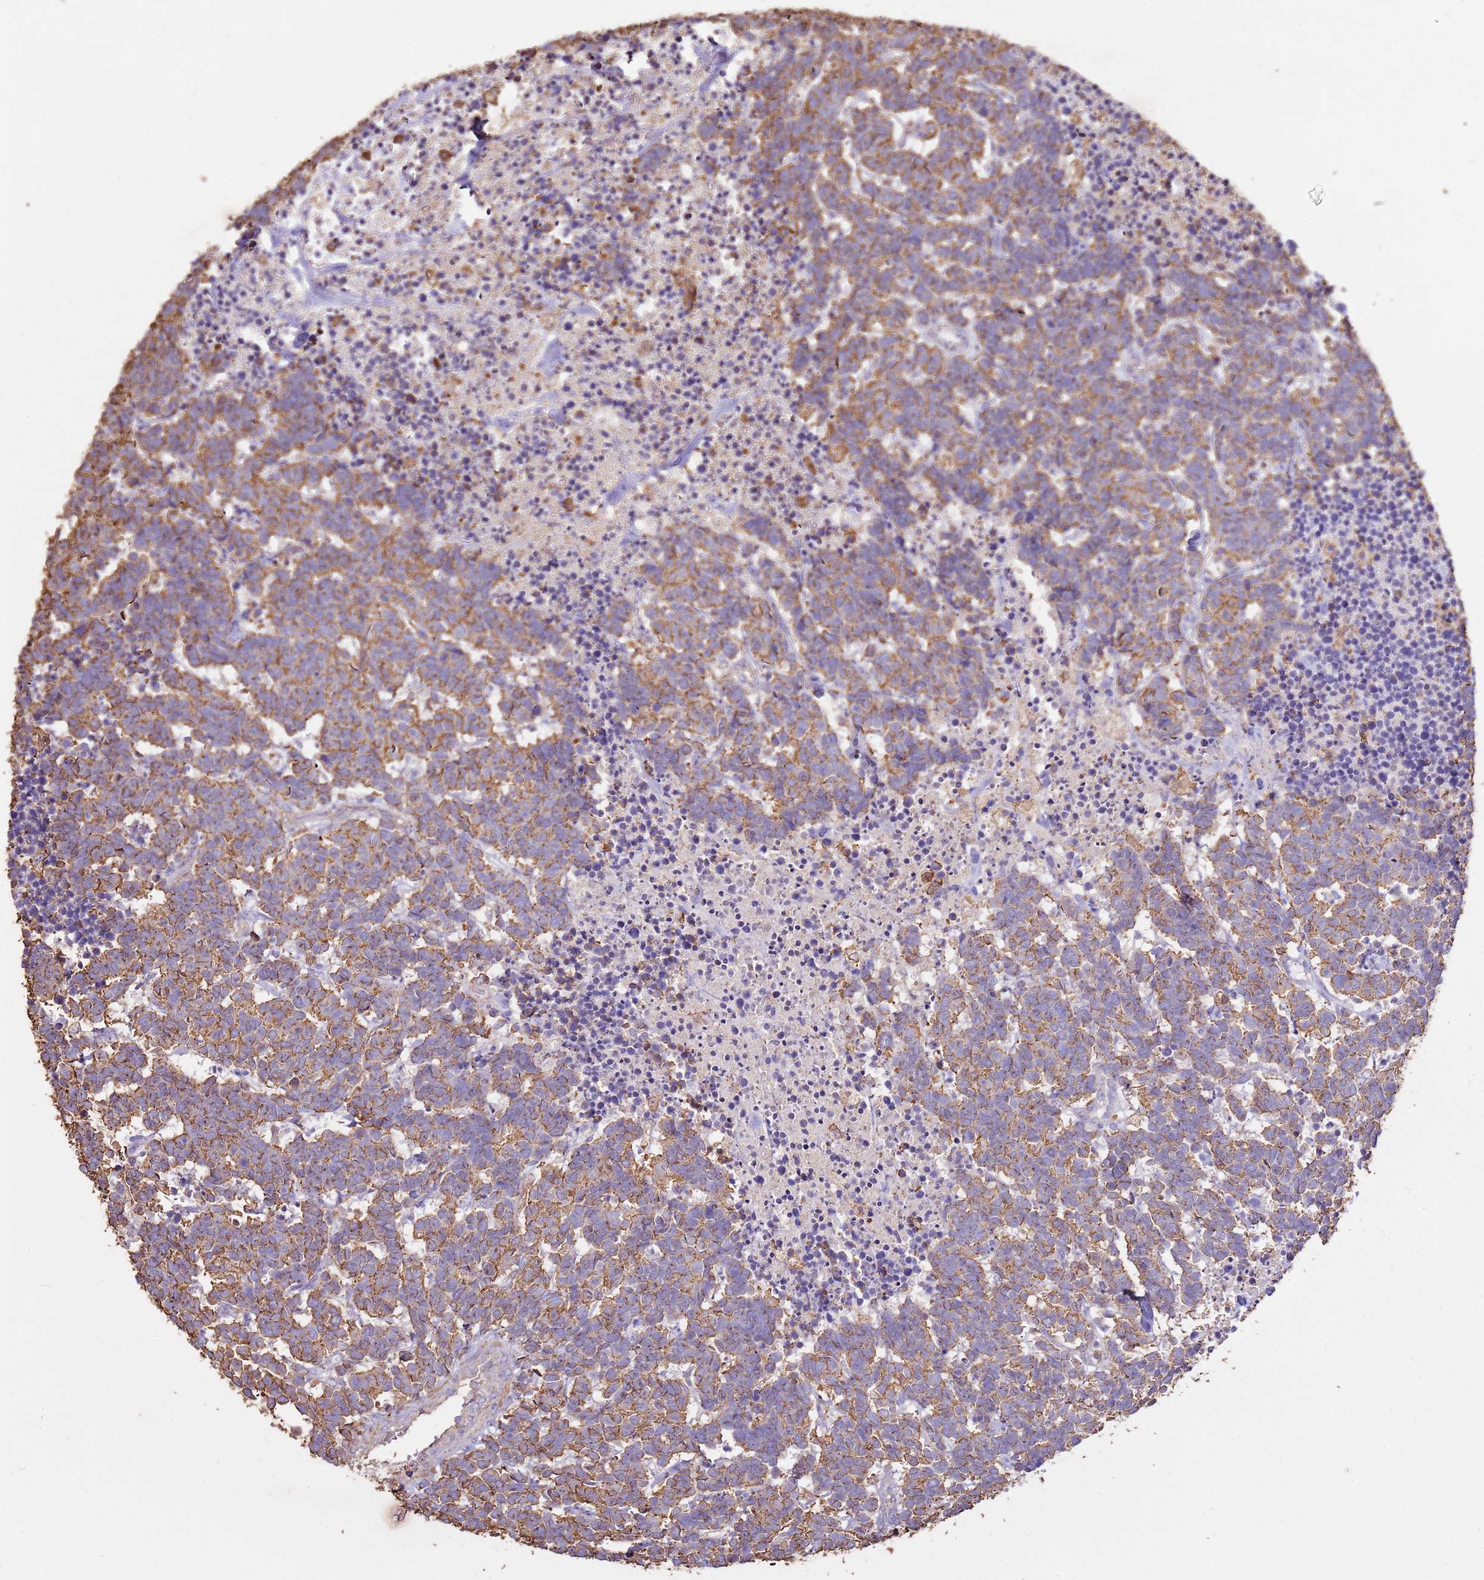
{"staining": {"intensity": "moderate", "quantity": ">75%", "location": "cytoplasmic/membranous"}, "tissue": "carcinoid", "cell_type": "Tumor cells", "image_type": "cancer", "snomed": [{"axis": "morphology", "description": "Carcinoma, NOS"}, {"axis": "morphology", "description": "Carcinoid, malignant, NOS"}, {"axis": "topography", "description": "Urinary bladder"}], "caption": "Moderate cytoplasmic/membranous staining is seen in about >75% of tumor cells in malignant carcinoid.", "gene": "ARL10", "patient": {"sex": "male", "age": 57}}